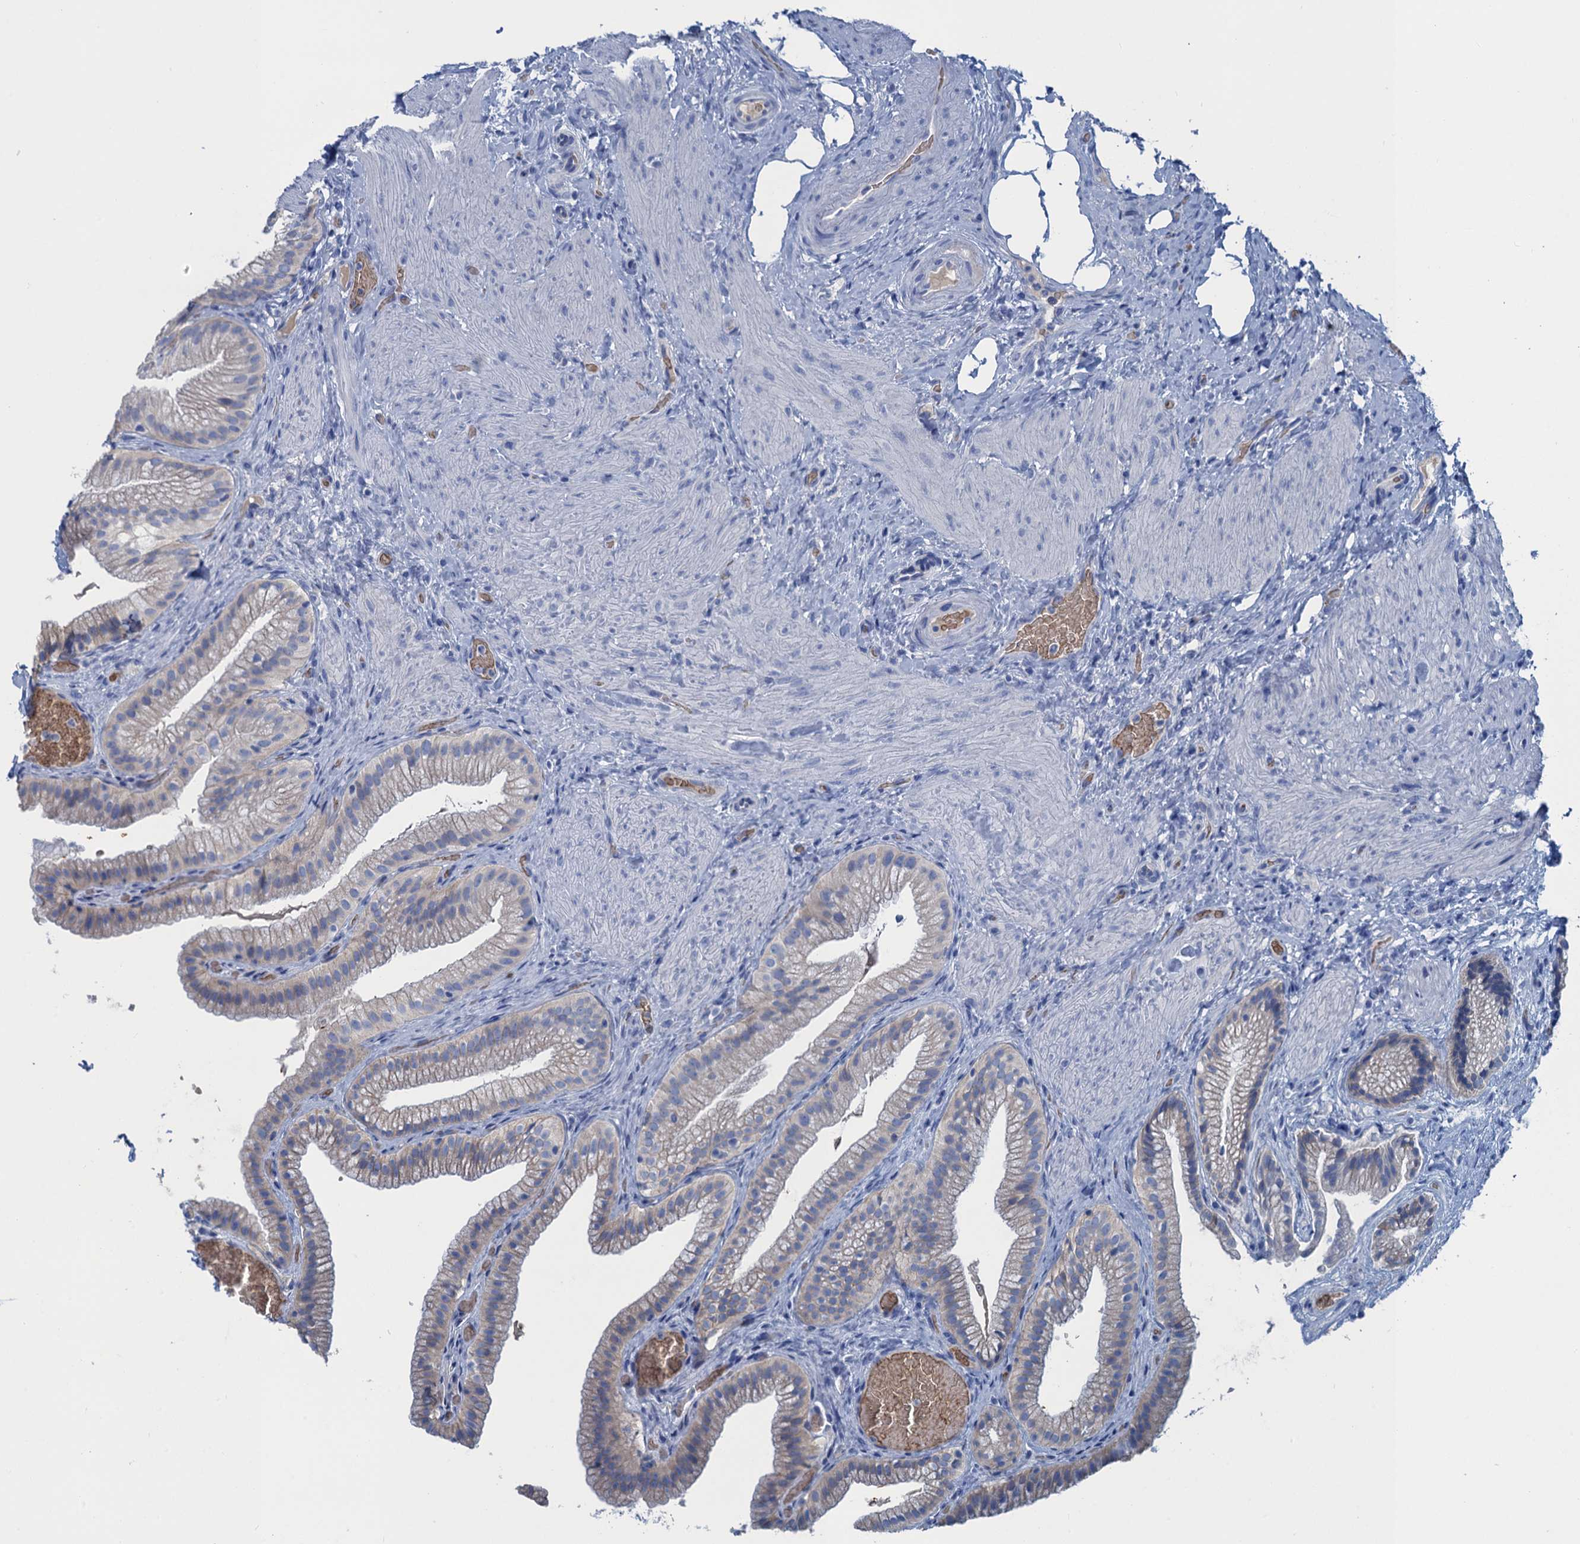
{"staining": {"intensity": "weak", "quantity": "25%-75%", "location": "cytoplasmic/membranous"}, "tissue": "gallbladder", "cell_type": "Glandular cells", "image_type": "normal", "snomed": [{"axis": "morphology", "description": "Normal tissue, NOS"}, {"axis": "morphology", "description": "Inflammation, NOS"}, {"axis": "topography", "description": "Gallbladder"}], "caption": "Immunohistochemistry (IHC) (DAB (3,3'-diaminobenzidine)) staining of benign gallbladder reveals weak cytoplasmic/membranous protein expression in about 25%-75% of glandular cells.", "gene": "MYADML2", "patient": {"sex": "male", "age": 51}}